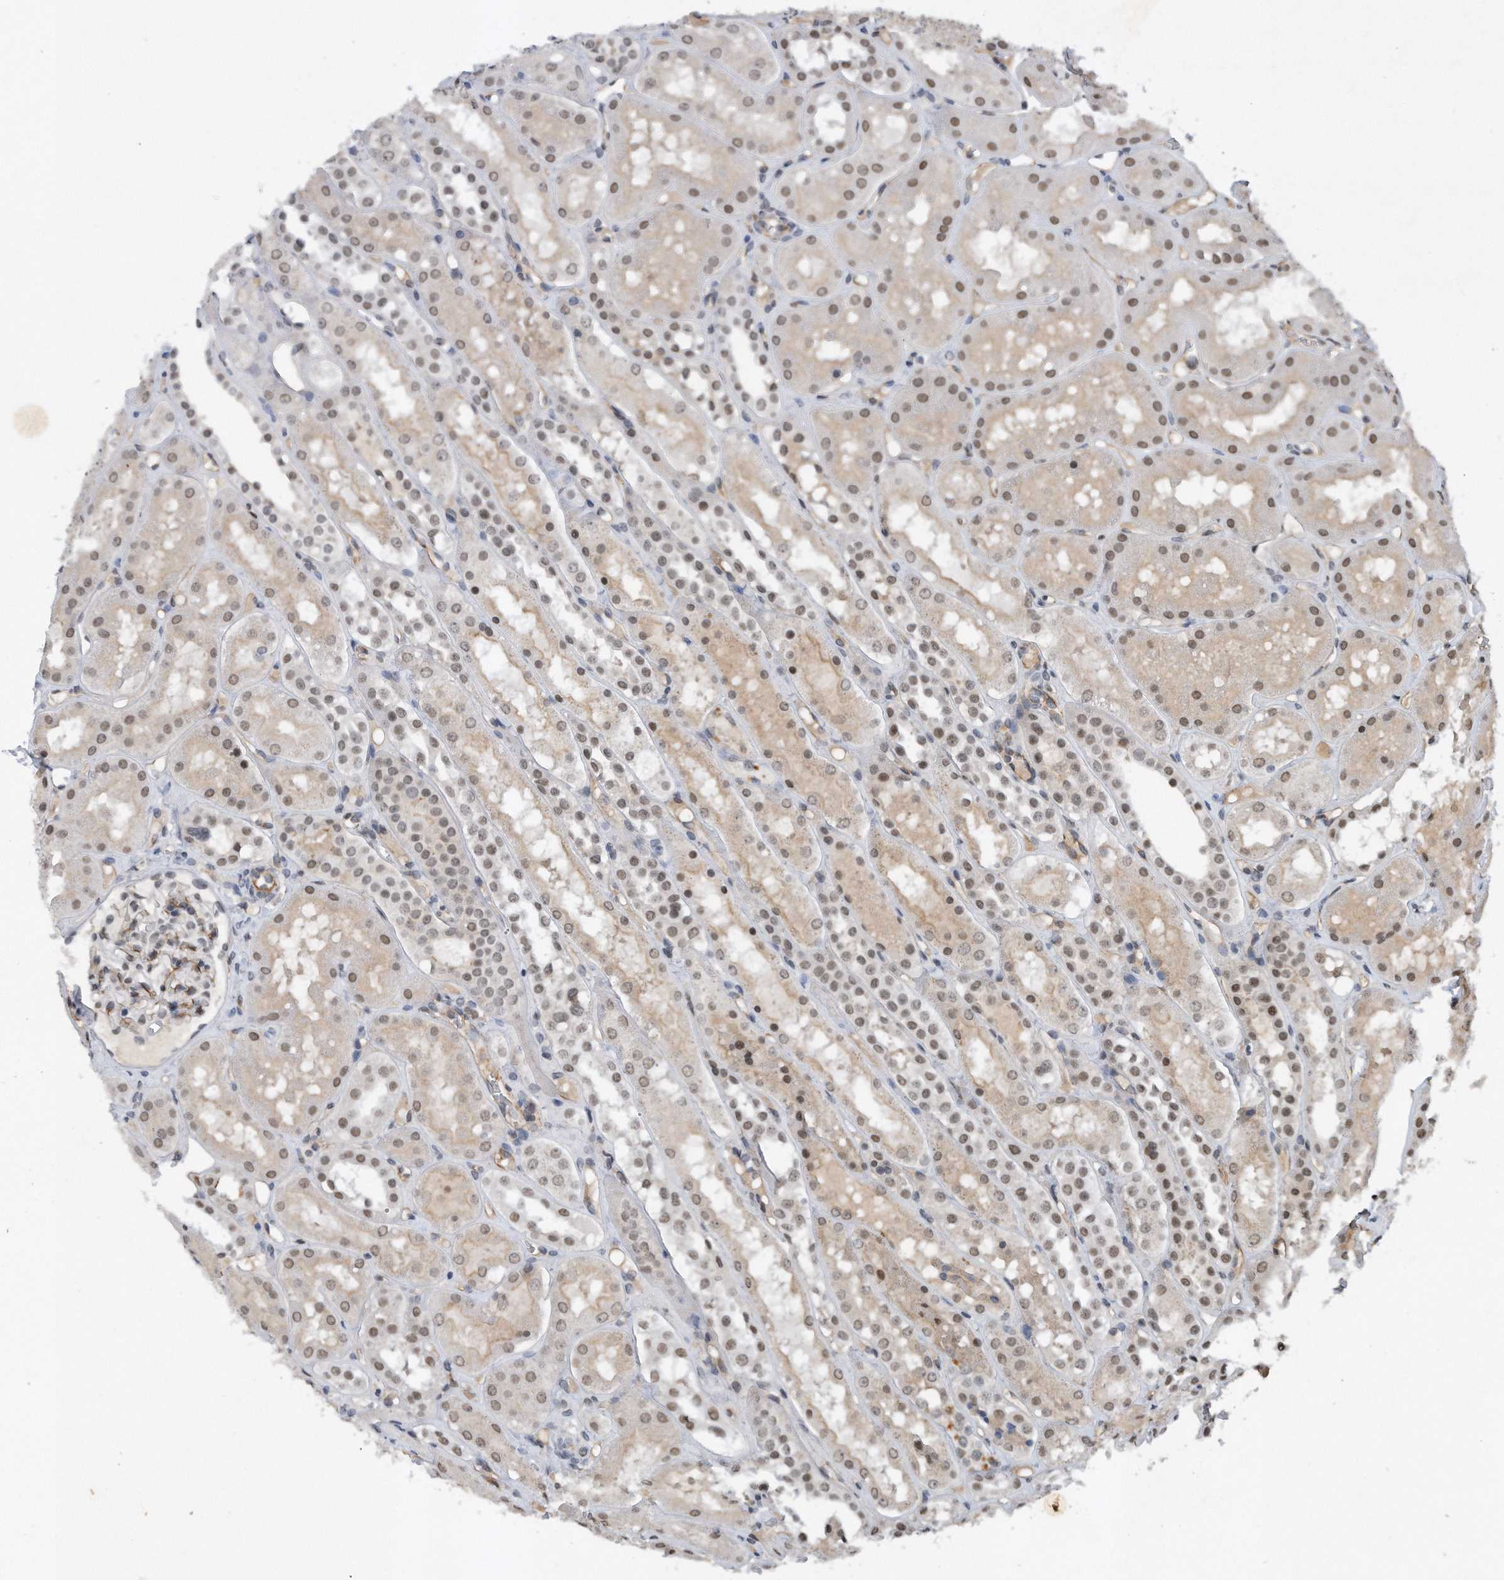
{"staining": {"intensity": "negative", "quantity": "none", "location": "none"}, "tissue": "kidney", "cell_type": "Cells in glomeruli", "image_type": "normal", "snomed": [{"axis": "morphology", "description": "Normal tissue, NOS"}, {"axis": "topography", "description": "Kidney"}], "caption": "Immunohistochemistry (IHC) of benign human kidney shows no positivity in cells in glomeruli.", "gene": "TP53INP1", "patient": {"sex": "male", "age": 16}}